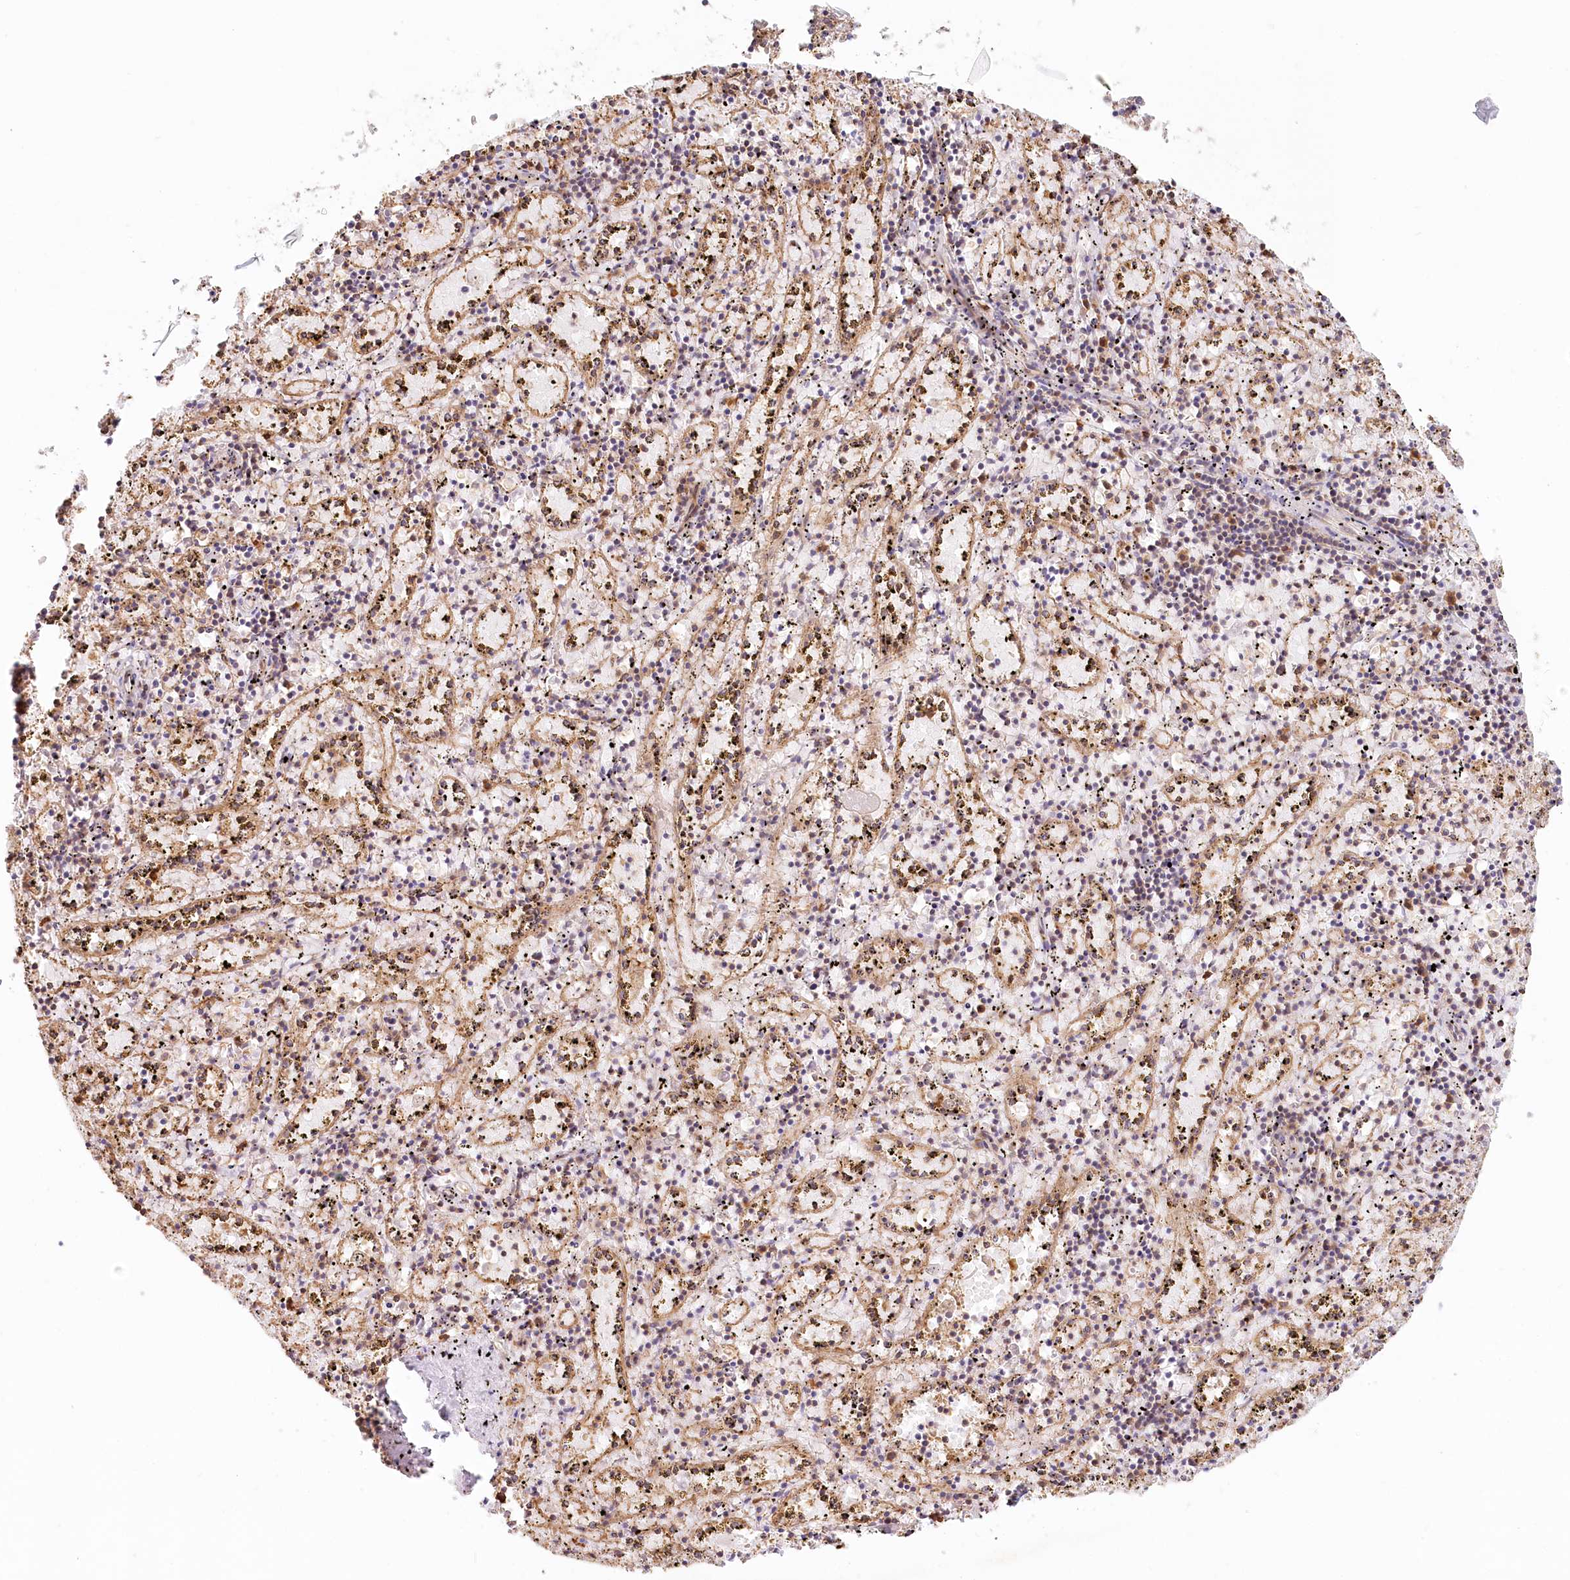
{"staining": {"intensity": "weak", "quantity": "25%-75%", "location": "cytoplasmic/membranous"}, "tissue": "spleen", "cell_type": "Cells in red pulp", "image_type": "normal", "snomed": [{"axis": "morphology", "description": "Normal tissue, NOS"}, {"axis": "topography", "description": "Spleen"}], "caption": "DAB immunohistochemical staining of unremarkable human spleen reveals weak cytoplasmic/membranous protein staining in about 25%-75% of cells in red pulp.", "gene": "UMPS", "patient": {"sex": "male", "age": 11}}